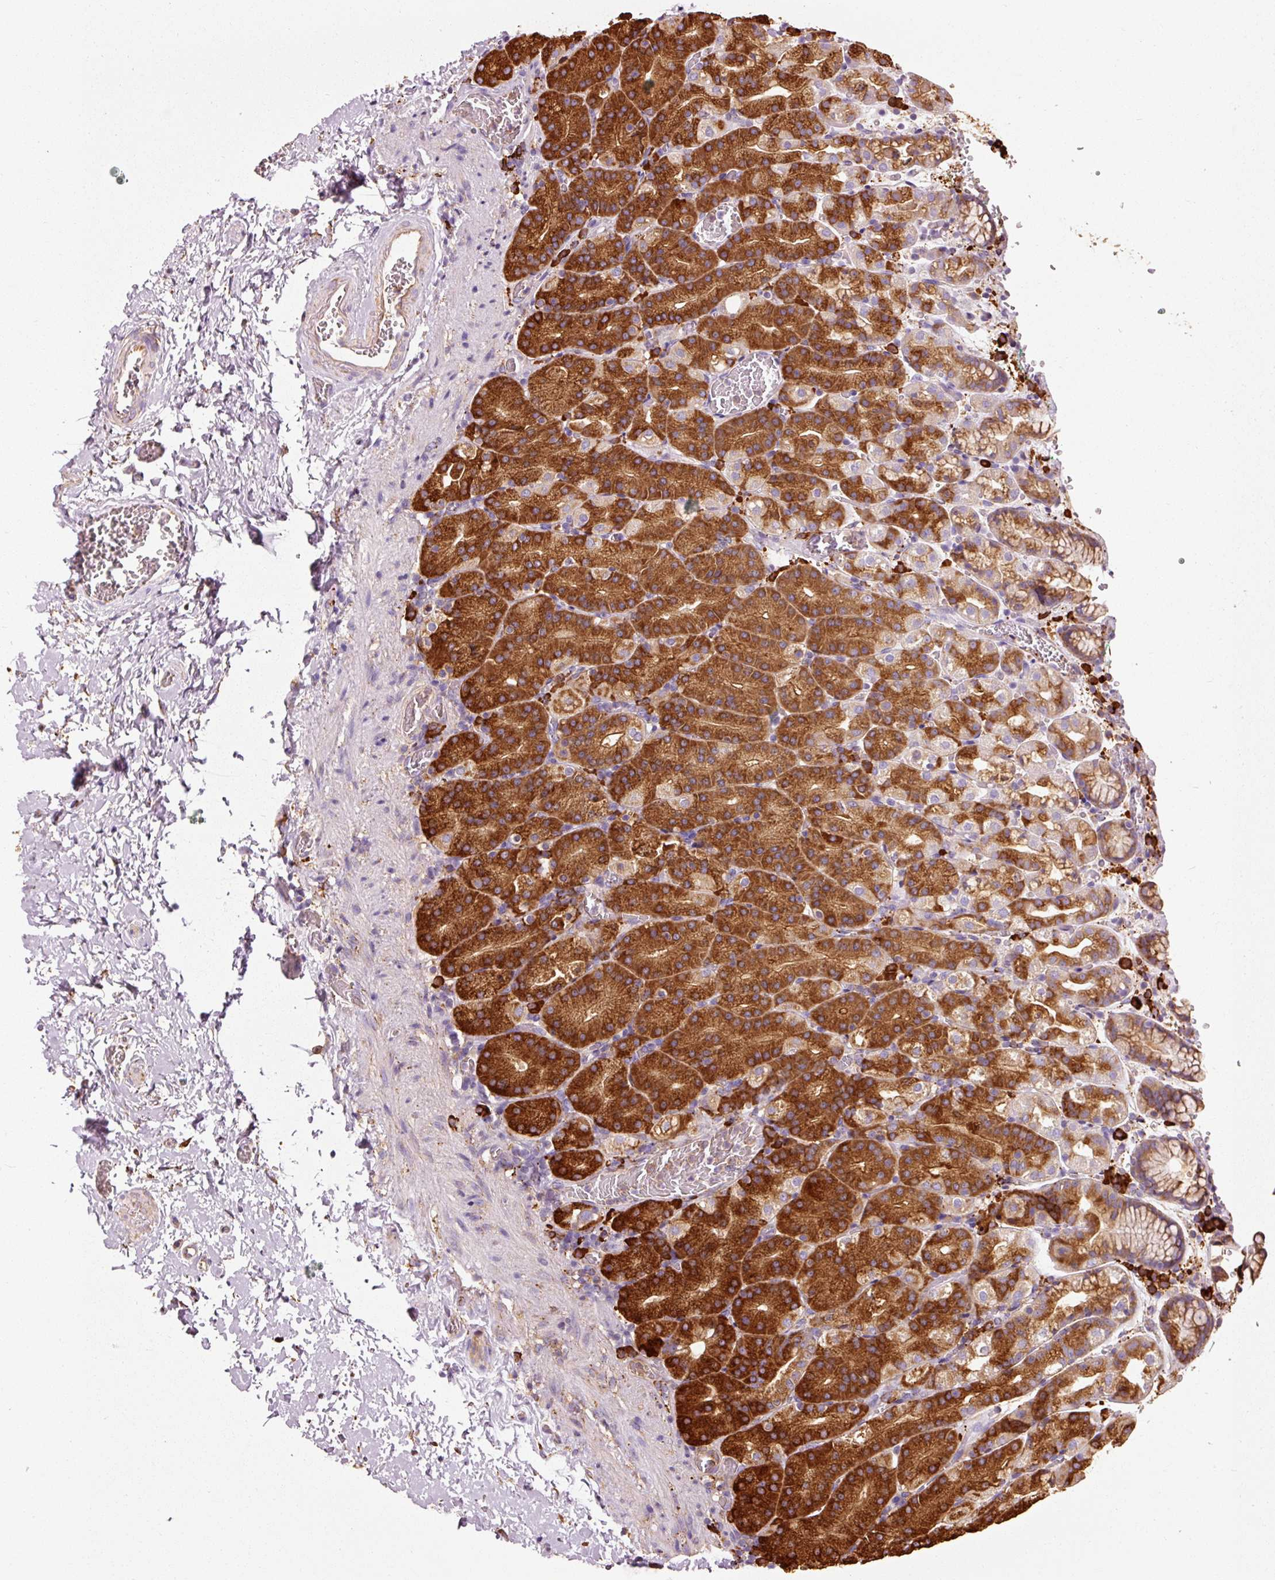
{"staining": {"intensity": "strong", "quantity": "25%-75%", "location": "cytoplasmic/membranous"}, "tissue": "stomach", "cell_type": "Glandular cells", "image_type": "normal", "snomed": [{"axis": "morphology", "description": "Normal tissue, NOS"}, {"axis": "topography", "description": "Stomach, upper"}], "caption": "Approximately 25%-75% of glandular cells in unremarkable stomach reveal strong cytoplasmic/membranous protein positivity as visualized by brown immunohistochemical staining.", "gene": "ENSG00000256500", "patient": {"sex": "female", "age": 81}}